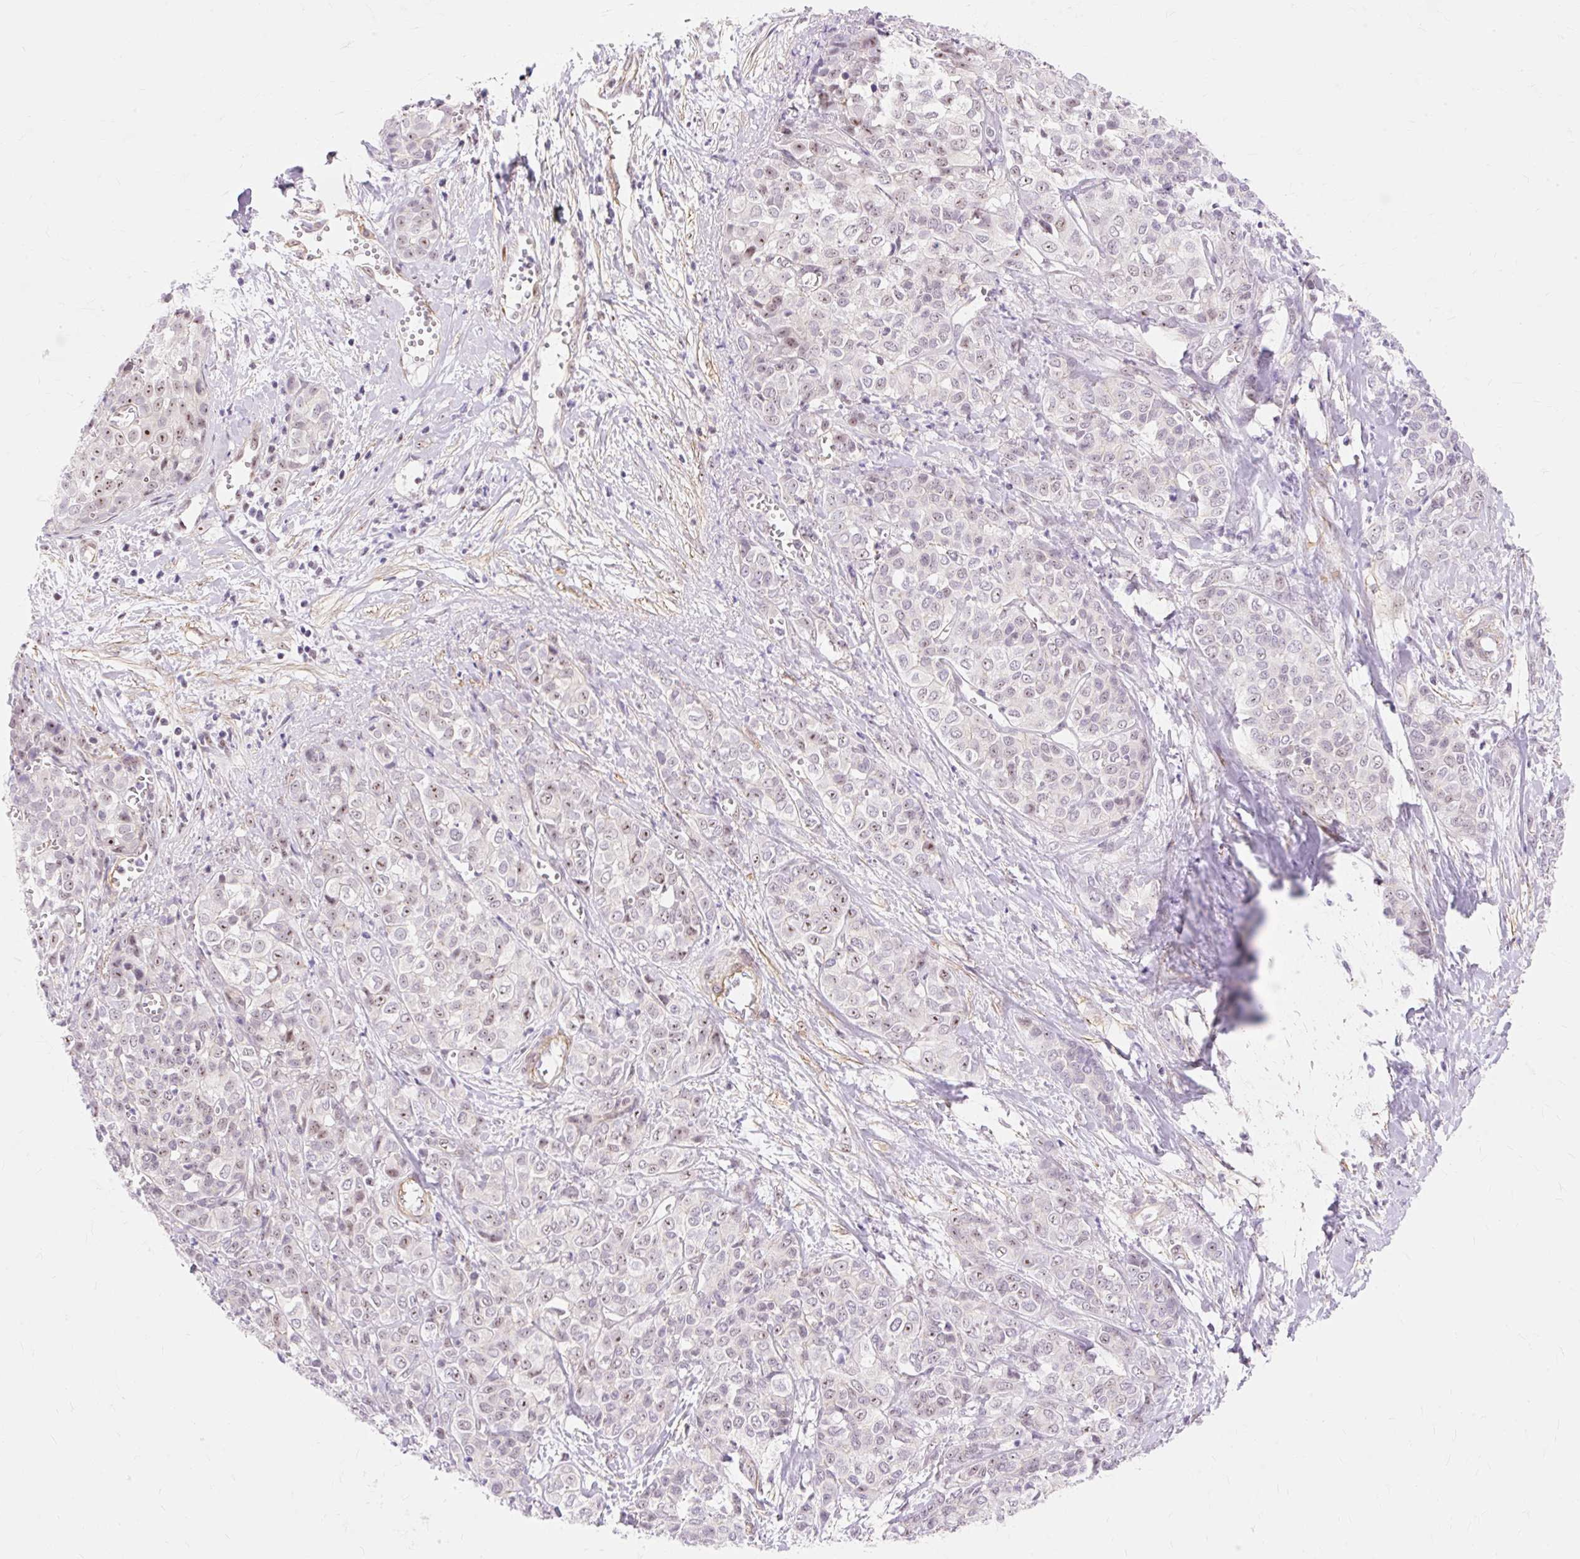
{"staining": {"intensity": "moderate", "quantity": "<25%", "location": "nuclear"}, "tissue": "liver cancer", "cell_type": "Tumor cells", "image_type": "cancer", "snomed": [{"axis": "morphology", "description": "Cholangiocarcinoma"}, {"axis": "topography", "description": "Liver"}], "caption": "Immunohistochemistry (DAB) staining of liver cancer (cholangiocarcinoma) displays moderate nuclear protein expression in approximately <25% of tumor cells. (brown staining indicates protein expression, while blue staining denotes nuclei).", "gene": "OBP2A", "patient": {"sex": "female", "age": 77}}